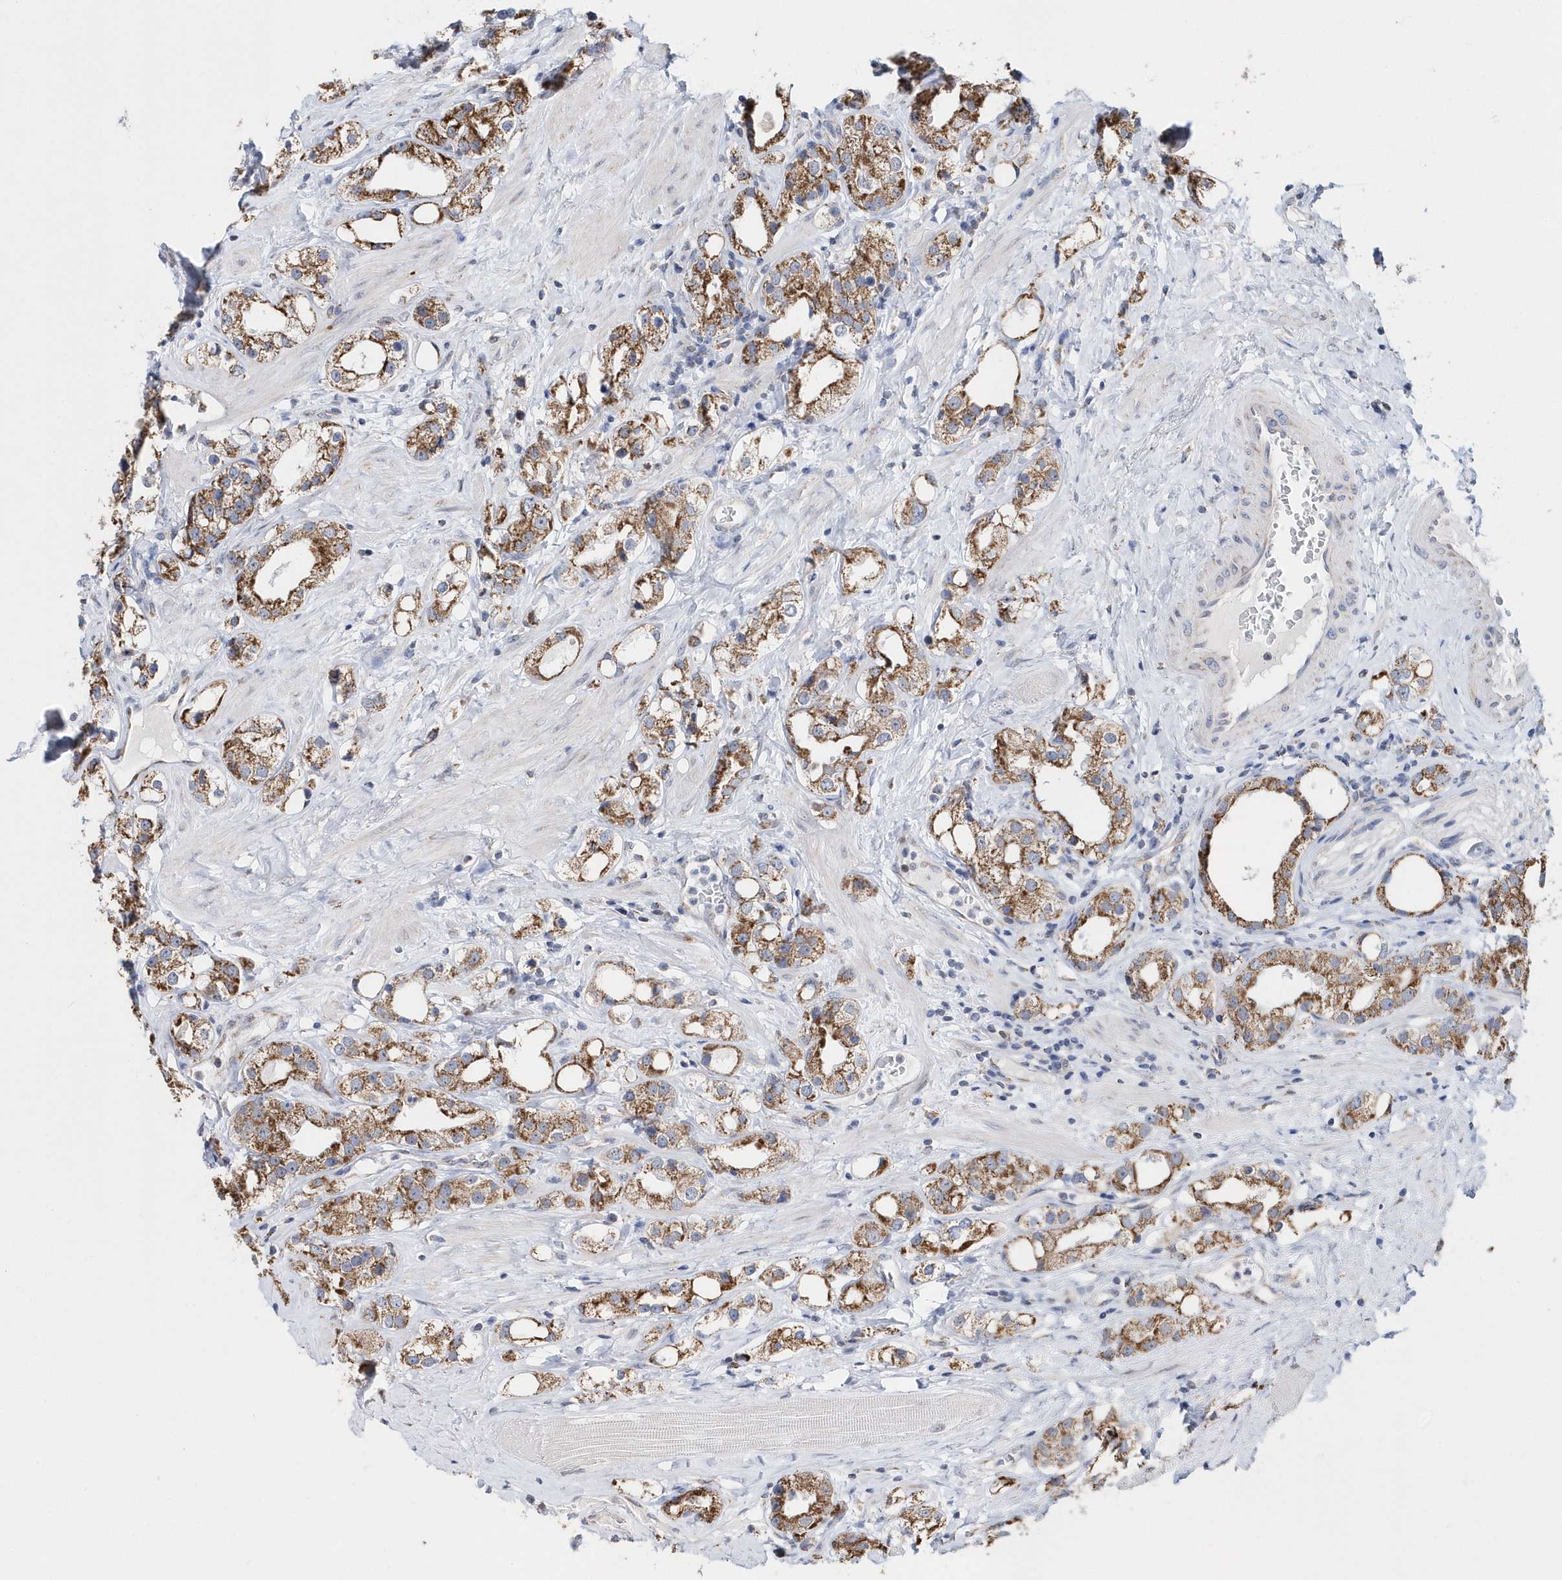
{"staining": {"intensity": "moderate", "quantity": ">75%", "location": "cytoplasmic/membranous"}, "tissue": "prostate cancer", "cell_type": "Tumor cells", "image_type": "cancer", "snomed": [{"axis": "morphology", "description": "Adenocarcinoma, NOS"}, {"axis": "topography", "description": "Prostate"}], "caption": "A histopathology image showing moderate cytoplasmic/membranous positivity in about >75% of tumor cells in prostate cancer, as visualized by brown immunohistochemical staining.", "gene": "SPATA5", "patient": {"sex": "male", "age": 79}}